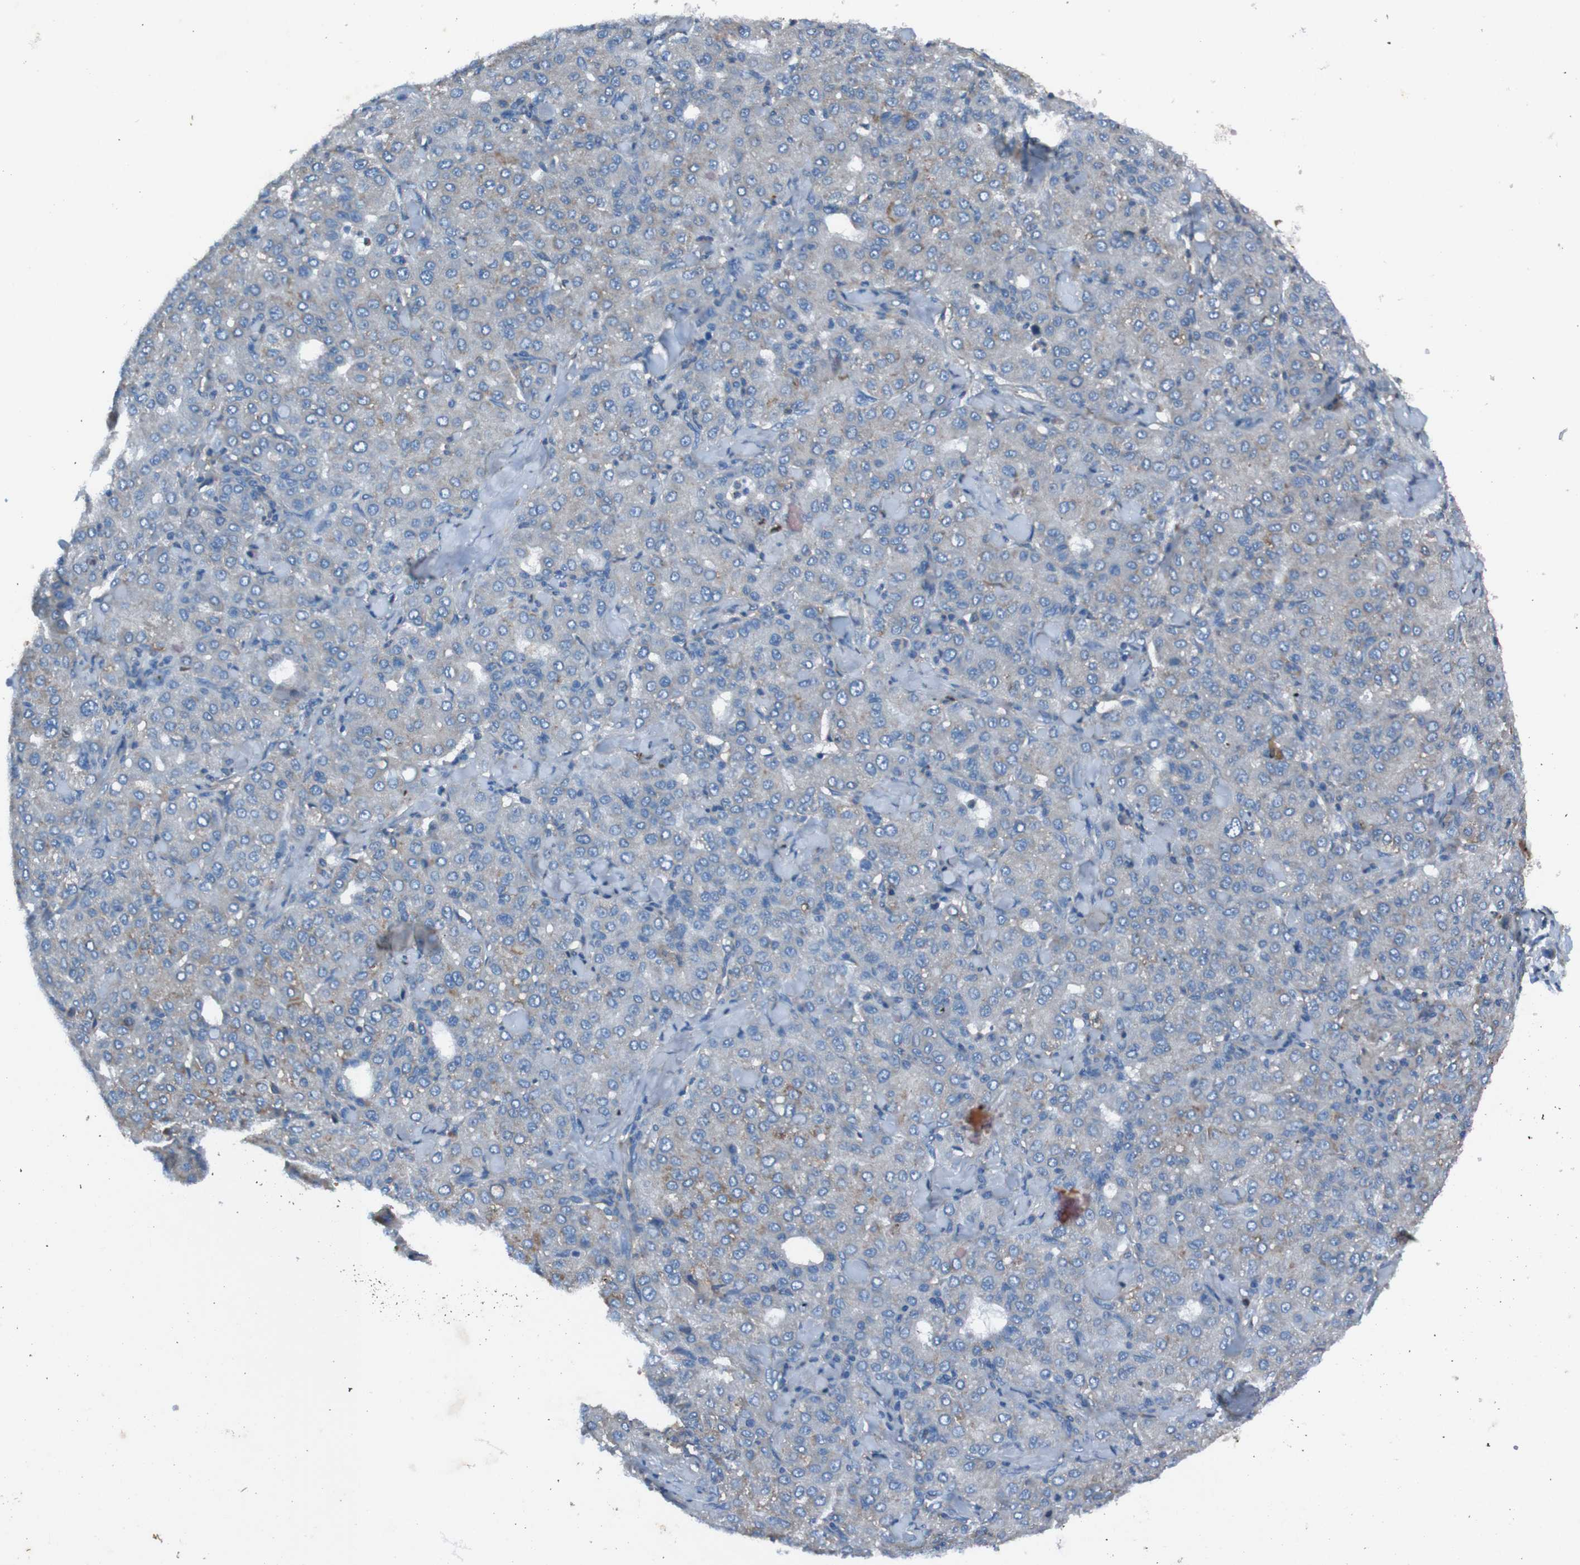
{"staining": {"intensity": "weak", "quantity": "<25%", "location": "cytoplasmic/membranous"}, "tissue": "liver cancer", "cell_type": "Tumor cells", "image_type": "cancer", "snomed": [{"axis": "morphology", "description": "Carcinoma, Hepatocellular, NOS"}, {"axis": "topography", "description": "Liver"}], "caption": "Tumor cells are negative for brown protein staining in liver hepatocellular carcinoma. (Brightfield microscopy of DAB (3,3'-diaminobenzidine) immunohistochemistry at high magnification).", "gene": "RAB5B", "patient": {"sex": "male", "age": 65}}